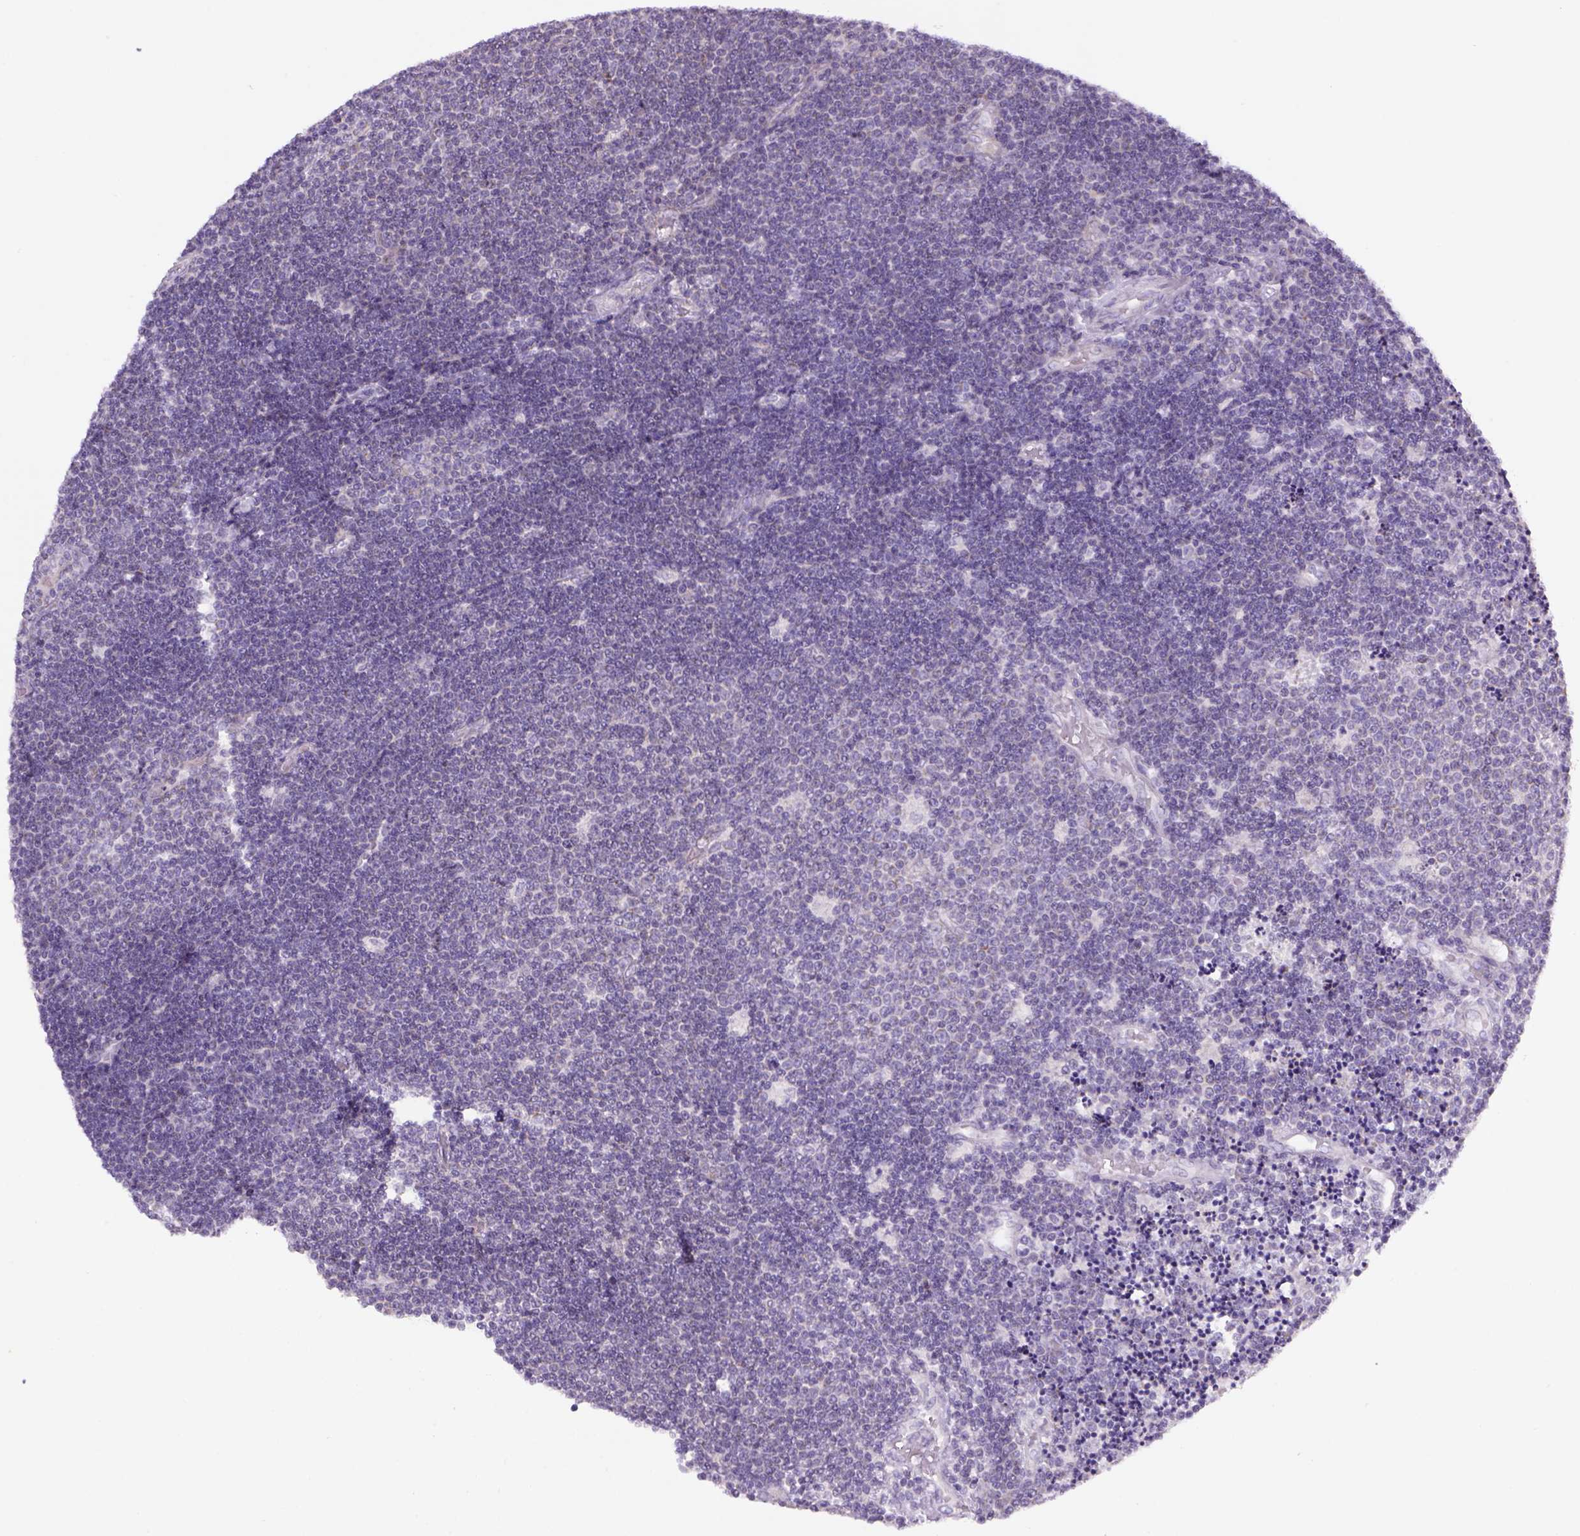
{"staining": {"intensity": "negative", "quantity": "none", "location": "none"}, "tissue": "lymphoma", "cell_type": "Tumor cells", "image_type": "cancer", "snomed": [{"axis": "morphology", "description": "Malignant lymphoma, non-Hodgkin's type, Low grade"}, {"axis": "topography", "description": "Brain"}], "caption": "Low-grade malignant lymphoma, non-Hodgkin's type was stained to show a protein in brown. There is no significant positivity in tumor cells.", "gene": "ADGRV1", "patient": {"sex": "female", "age": 66}}